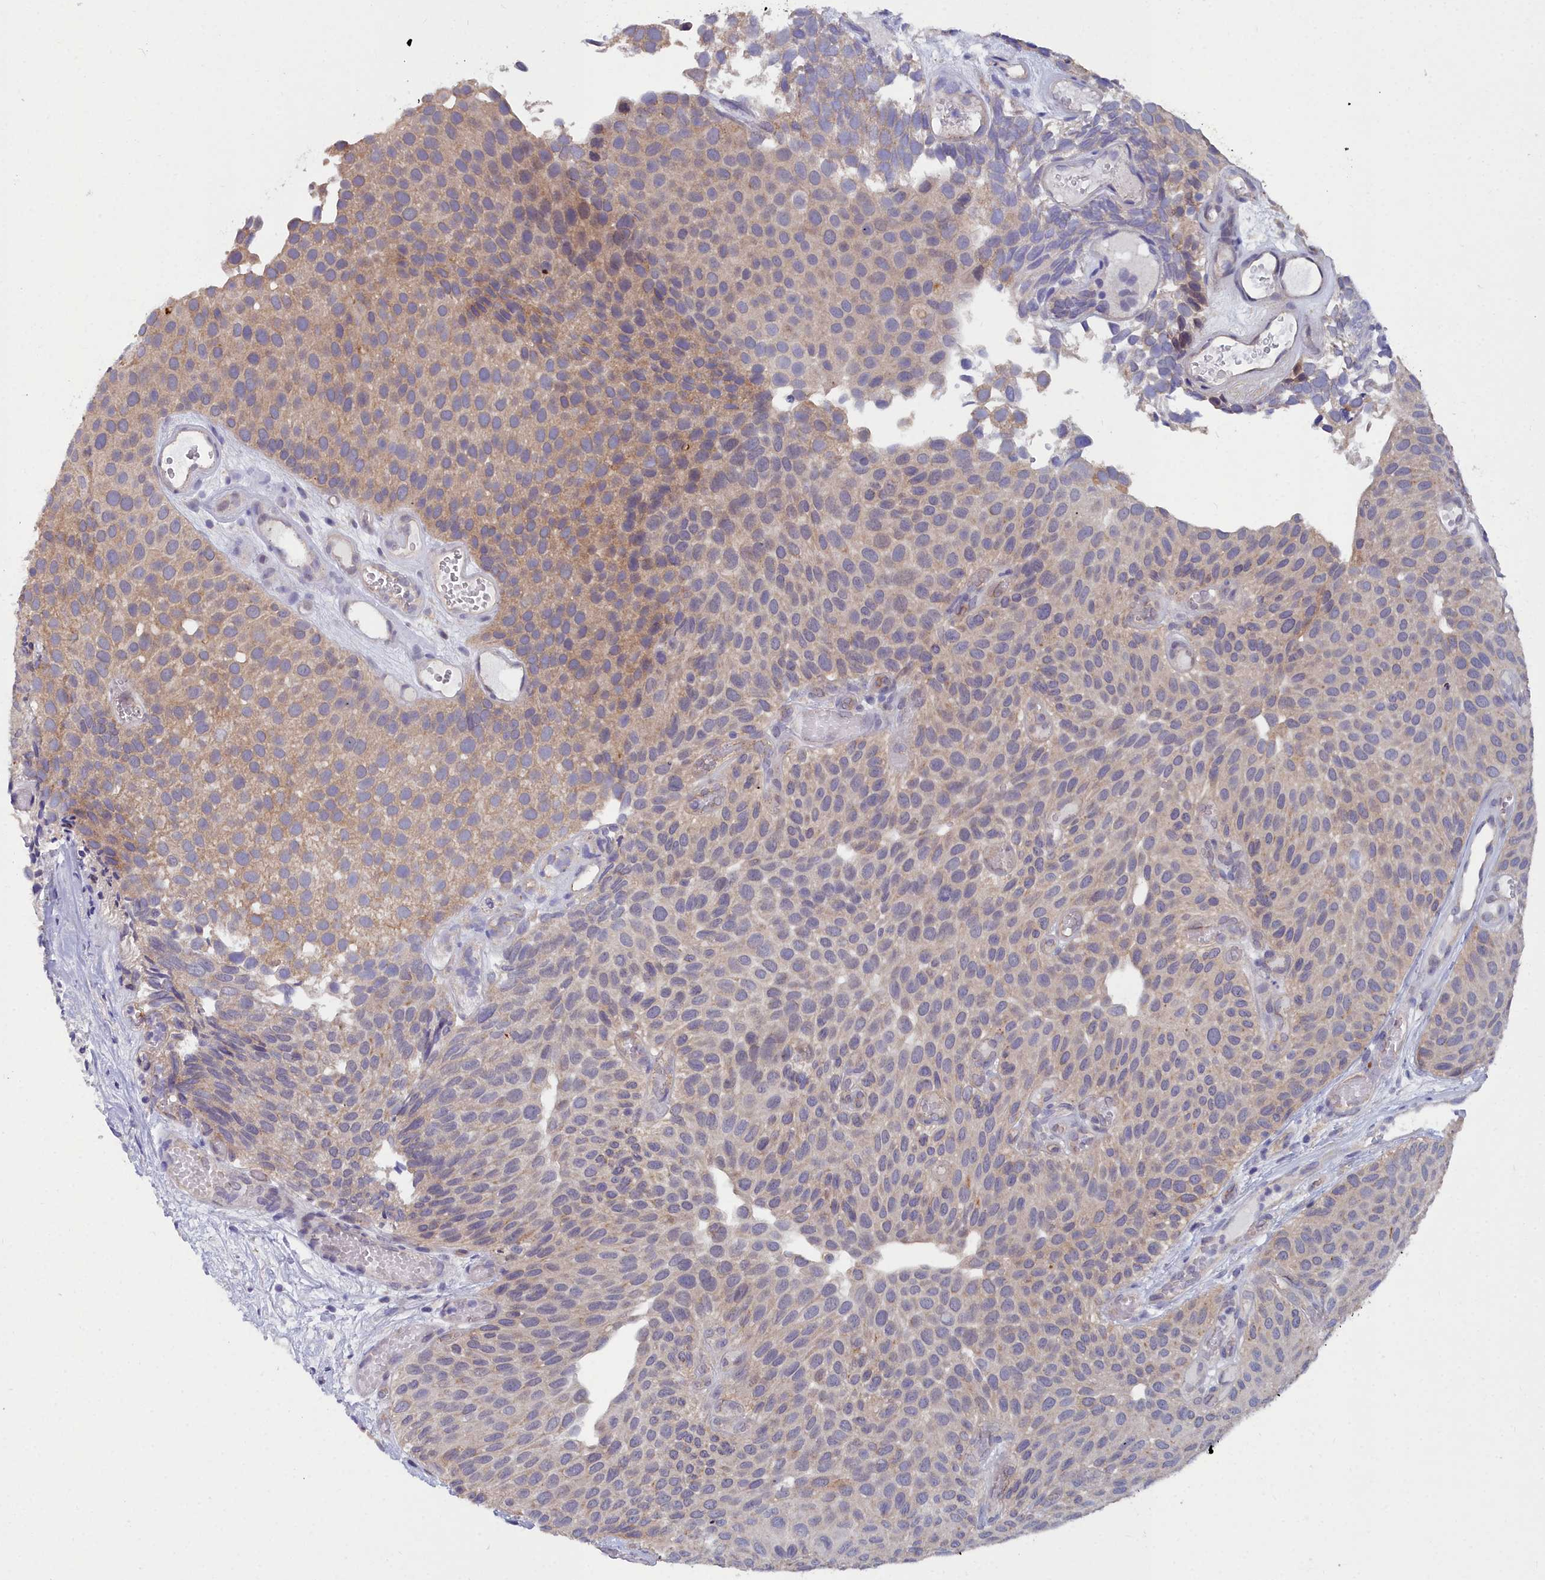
{"staining": {"intensity": "weak", "quantity": "<25%", "location": "cytoplasmic/membranous"}, "tissue": "urothelial cancer", "cell_type": "Tumor cells", "image_type": "cancer", "snomed": [{"axis": "morphology", "description": "Urothelial carcinoma, Low grade"}, {"axis": "topography", "description": "Urinary bladder"}], "caption": "An image of urothelial carcinoma (low-grade) stained for a protein shows no brown staining in tumor cells.", "gene": "RDX", "patient": {"sex": "male", "age": 89}}